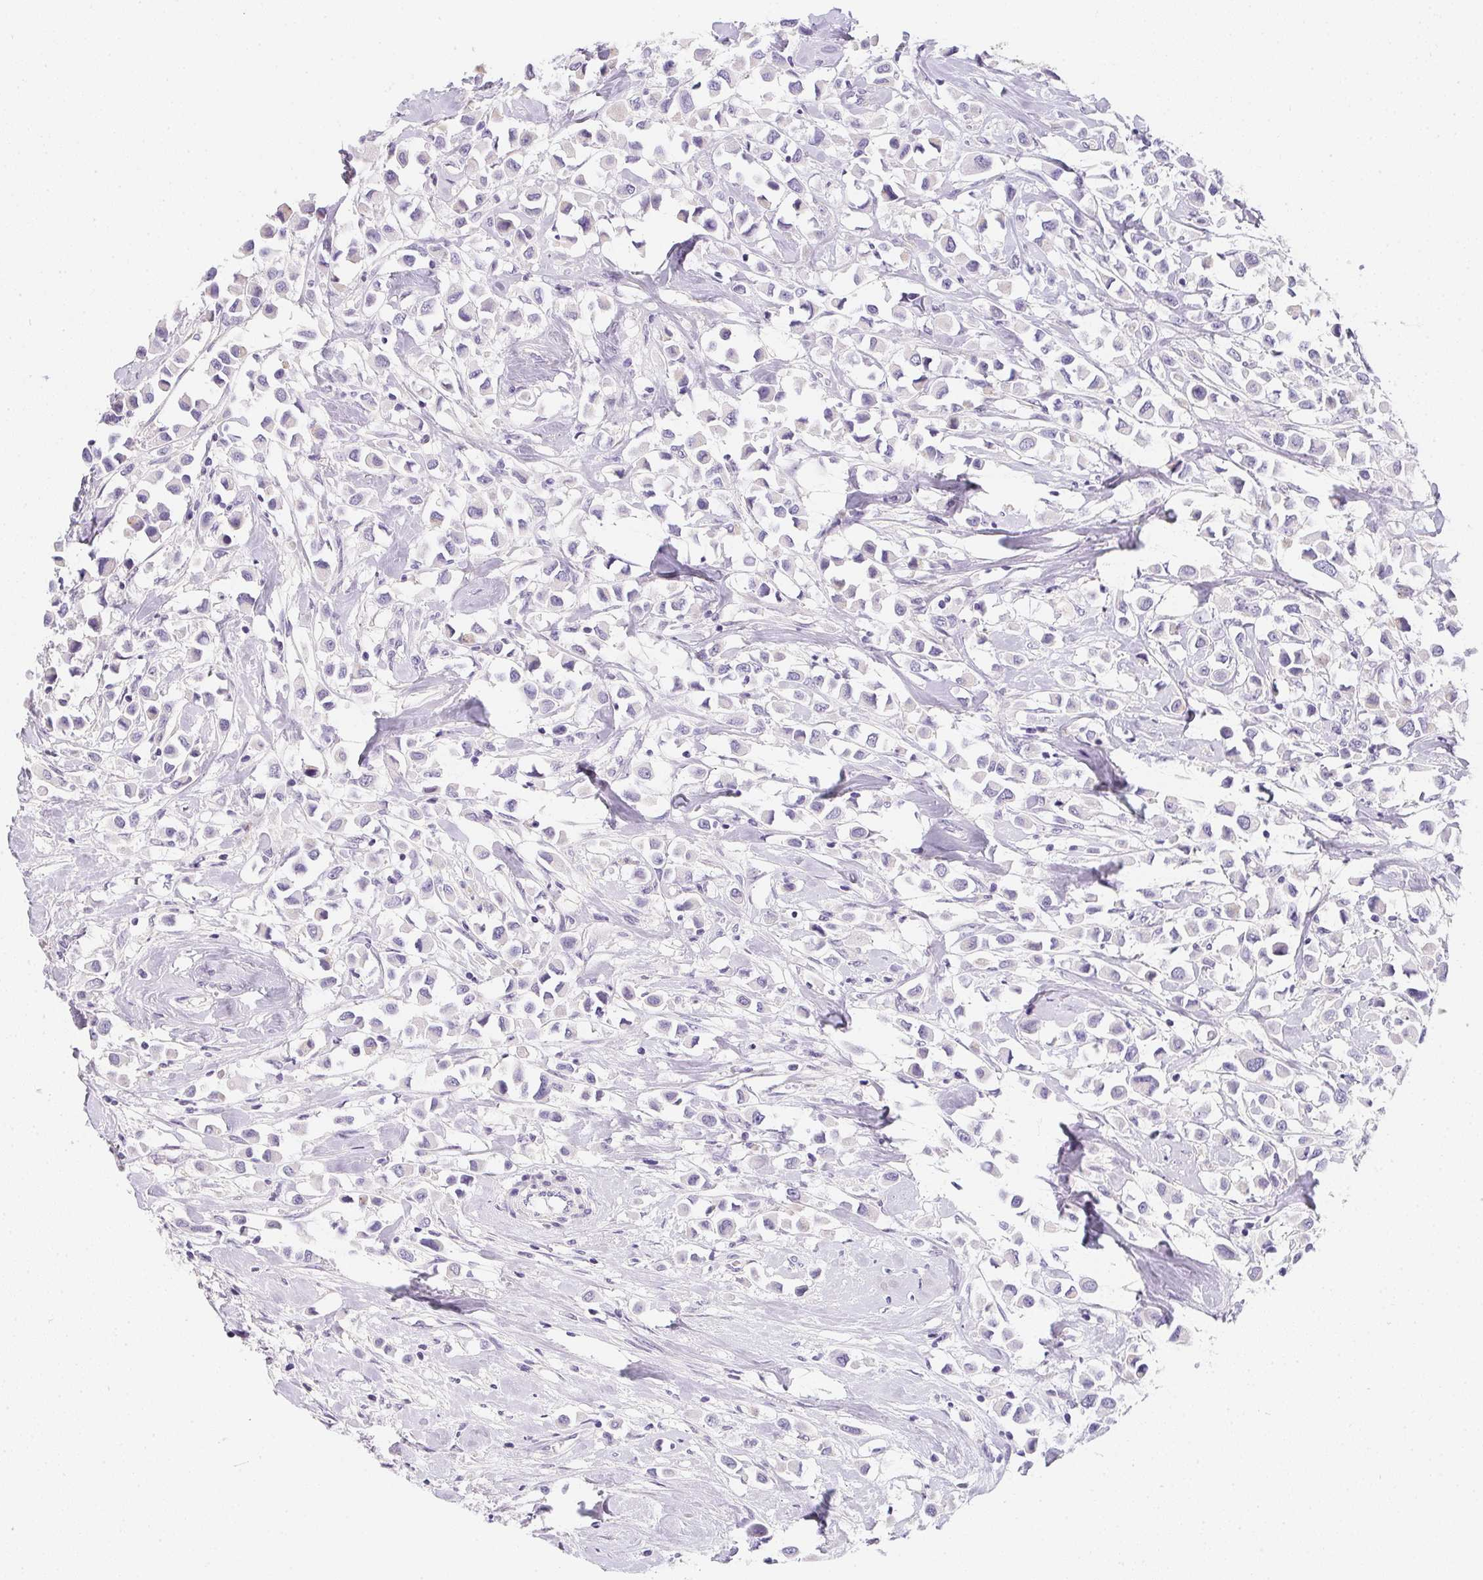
{"staining": {"intensity": "negative", "quantity": "none", "location": "none"}, "tissue": "breast cancer", "cell_type": "Tumor cells", "image_type": "cancer", "snomed": [{"axis": "morphology", "description": "Duct carcinoma"}, {"axis": "topography", "description": "Breast"}], "caption": "Invasive ductal carcinoma (breast) was stained to show a protein in brown. There is no significant expression in tumor cells. The staining is performed using DAB brown chromogen with nuclei counter-stained in using hematoxylin.", "gene": "MAP1A", "patient": {"sex": "female", "age": 61}}